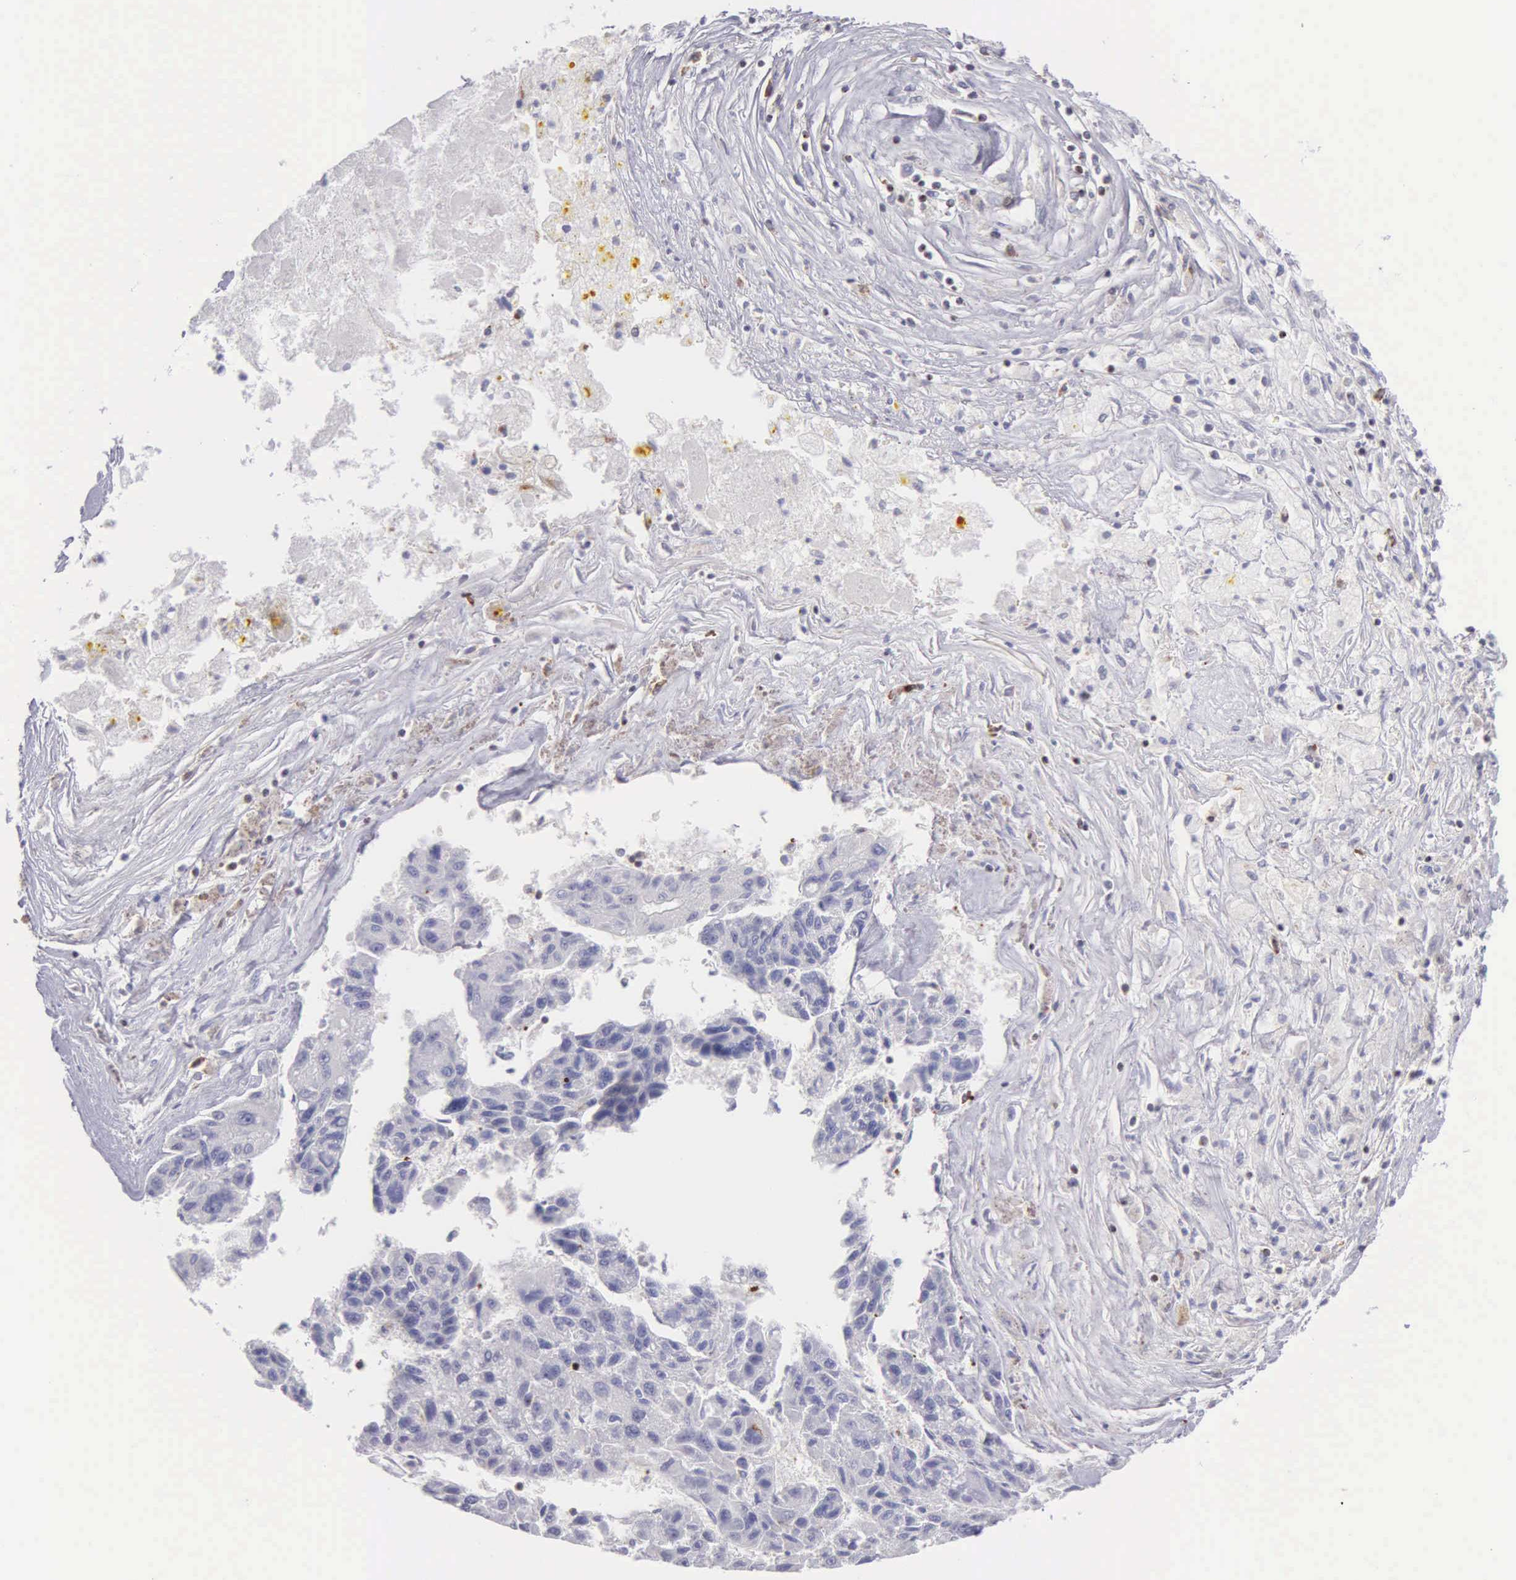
{"staining": {"intensity": "negative", "quantity": "none", "location": "none"}, "tissue": "liver cancer", "cell_type": "Tumor cells", "image_type": "cancer", "snomed": [{"axis": "morphology", "description": "Carcinoma, Hepatocellular, NOS"}, {"axis": "topography", "description": "Liver"}], "caption": "A high-resolution histopathology image shows immunohistochemistry (IHC) staining of liver cancer (hepatocellular carcinoma), which exhibits no significant staining in tumor cells.", "gene": "SRGN", "patient": {"sex": "male", "age": 64}}